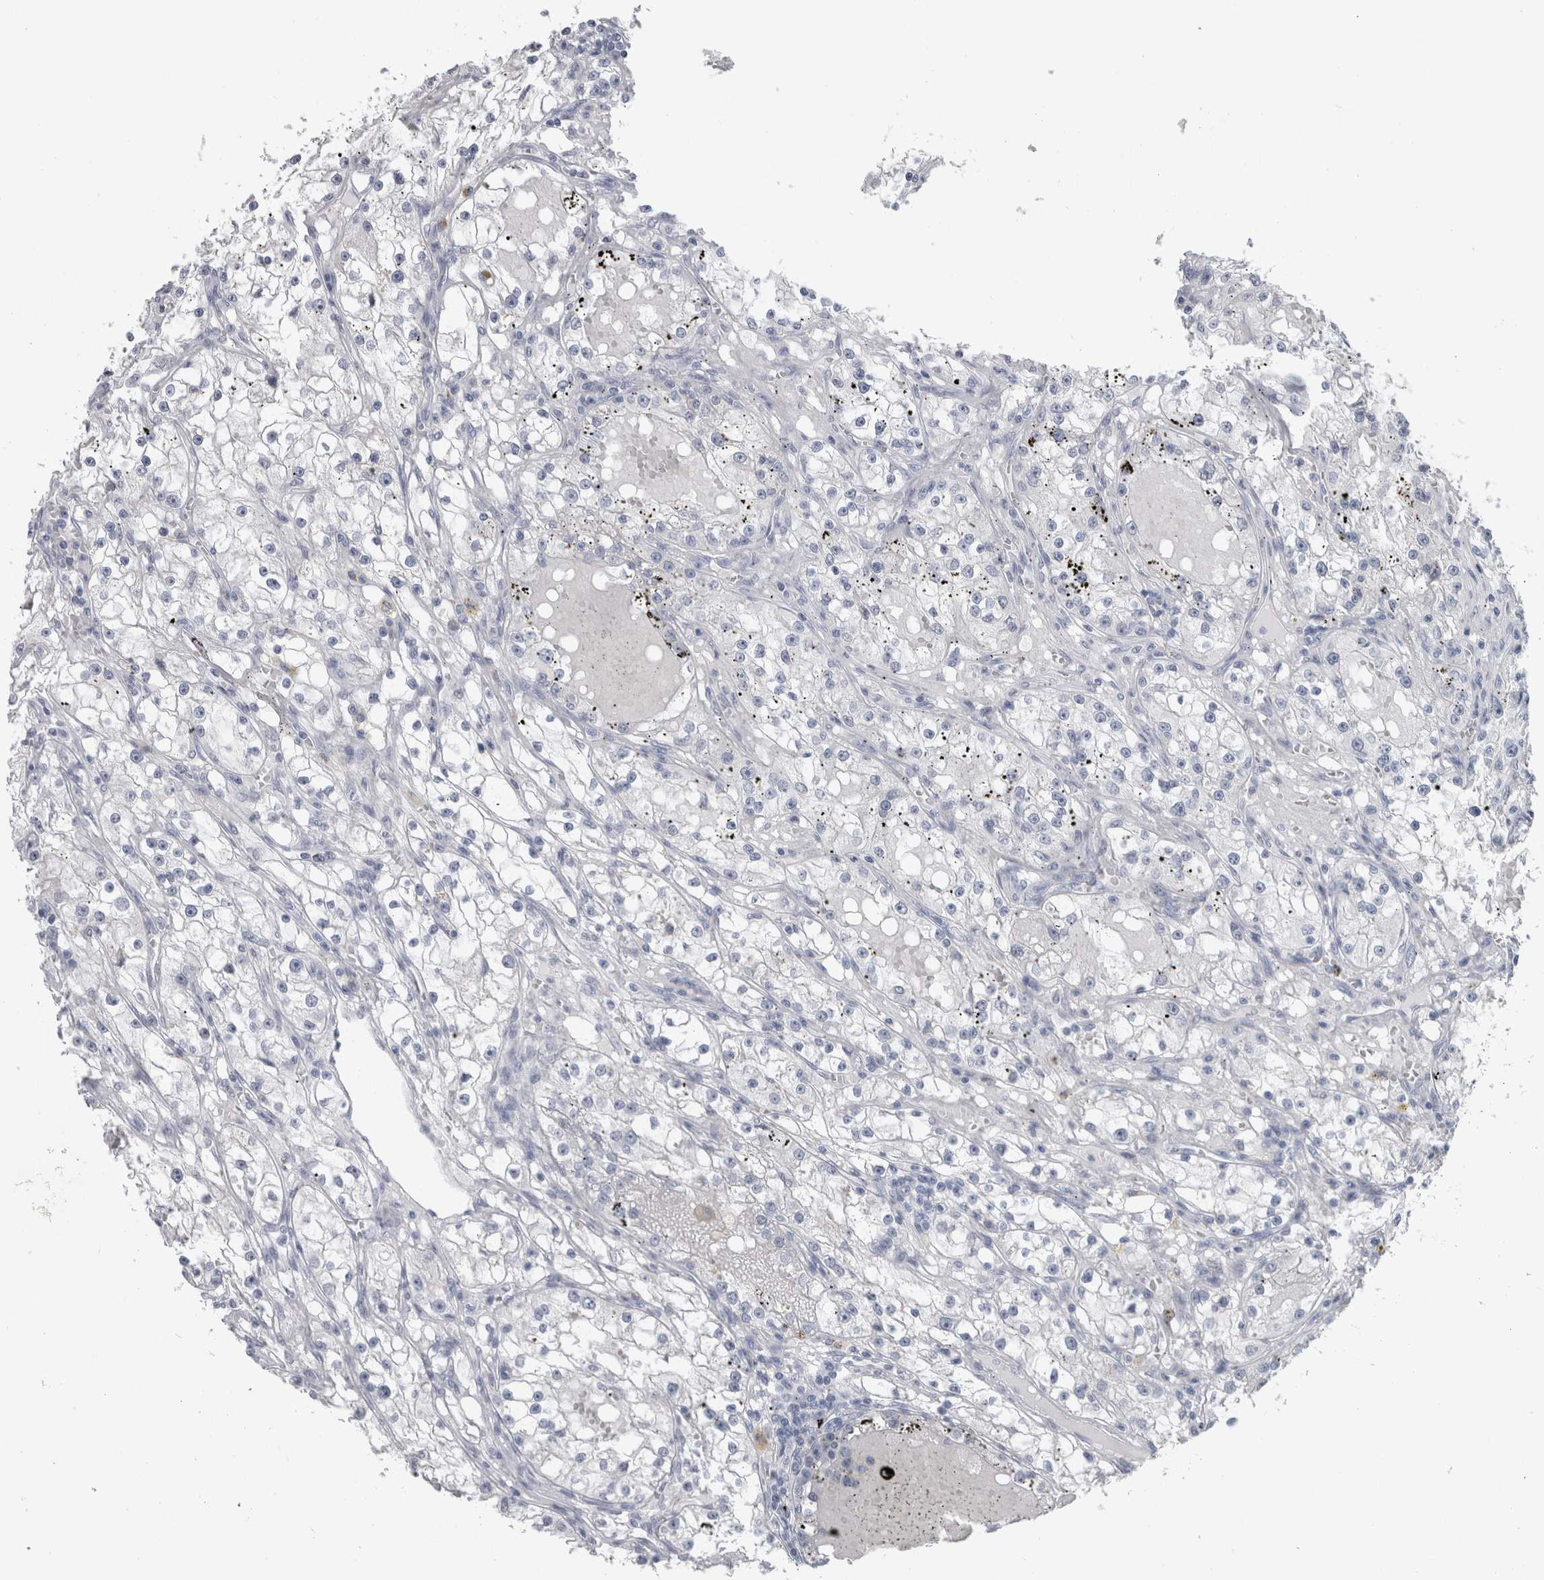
{"staining": {"intensity": "negative", "quantity": "none", "location": "none"}, "tissue": "renal cancer", "cell_type": "Tumor cells", "image_type": "cancer", "snomed": [{"axis": "morphology", "description": "Adenocarcinoma, NOS"}, {"axis": "topography", "description": "Kidney"}], "caption": "IHC photomicrograph of neoplastic tissue: renal cancer (adenocarcinoma) stained with DAB (3,3'-diaminobenzidine) reveals no significant protein staining in tumor cells.", "gene": "MSMB", "patient": {"sex": "male", "age": 56}}